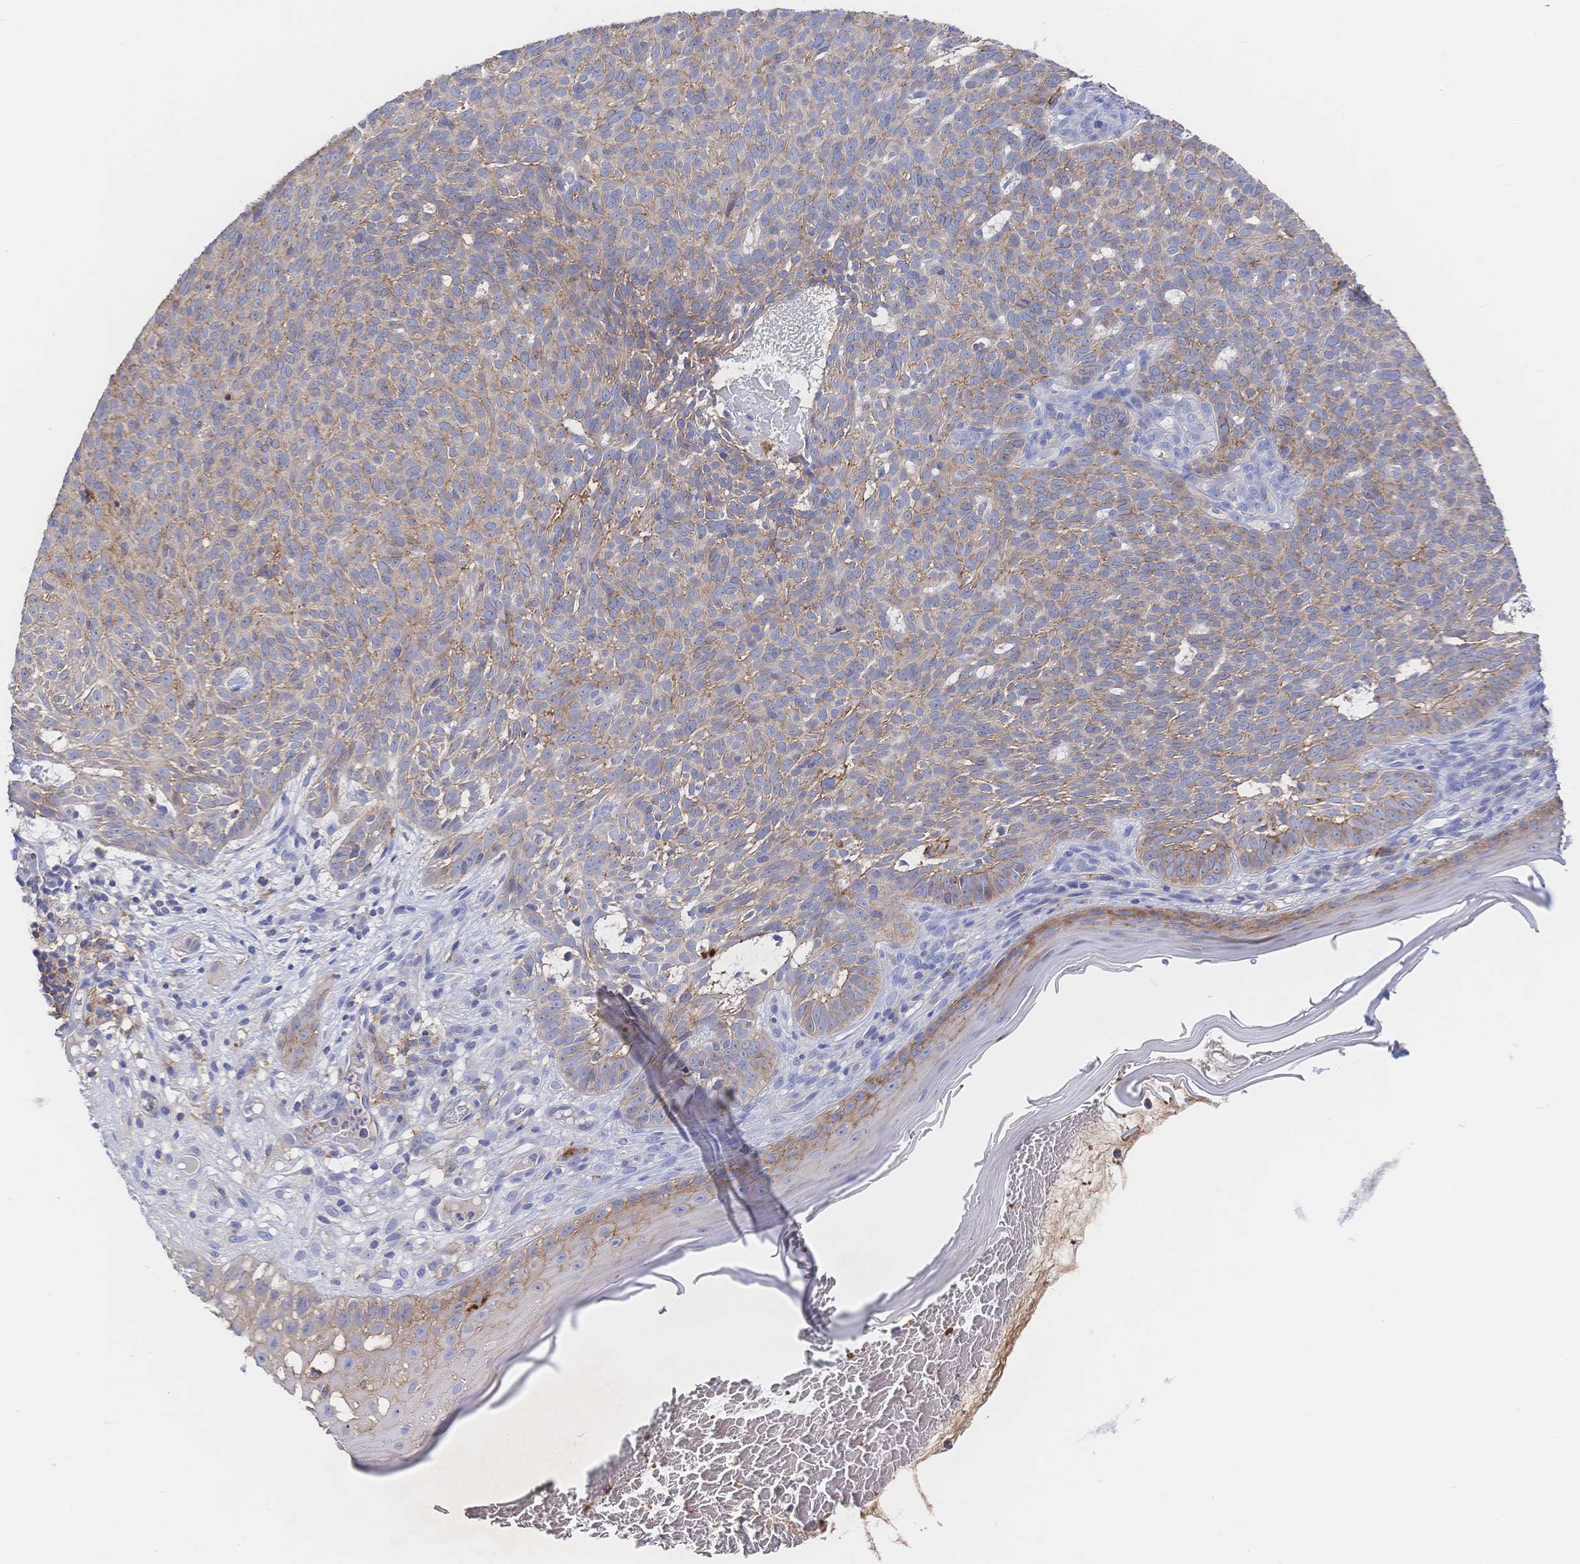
{"staining": {"intensity": "weak", "quantity": "25%-75%", "location": "cytoplasmic/membranous"}, "tissue": "skin cancer", "cell_type": "Tumor cells", "image_type": "cancer", "snomed": [{"axis": "morphology", "description": "Basal cell carcinoma"}, {"axis": "topography", "description": "Skin"}], "caption": "Weak cytoplasmic/membranous expression is appreciated in about 25%-75% of tumor cells in basal cell carcinoma (skin).", "gene": "F11R", "patient": {"sex": "male", "age": 78}}